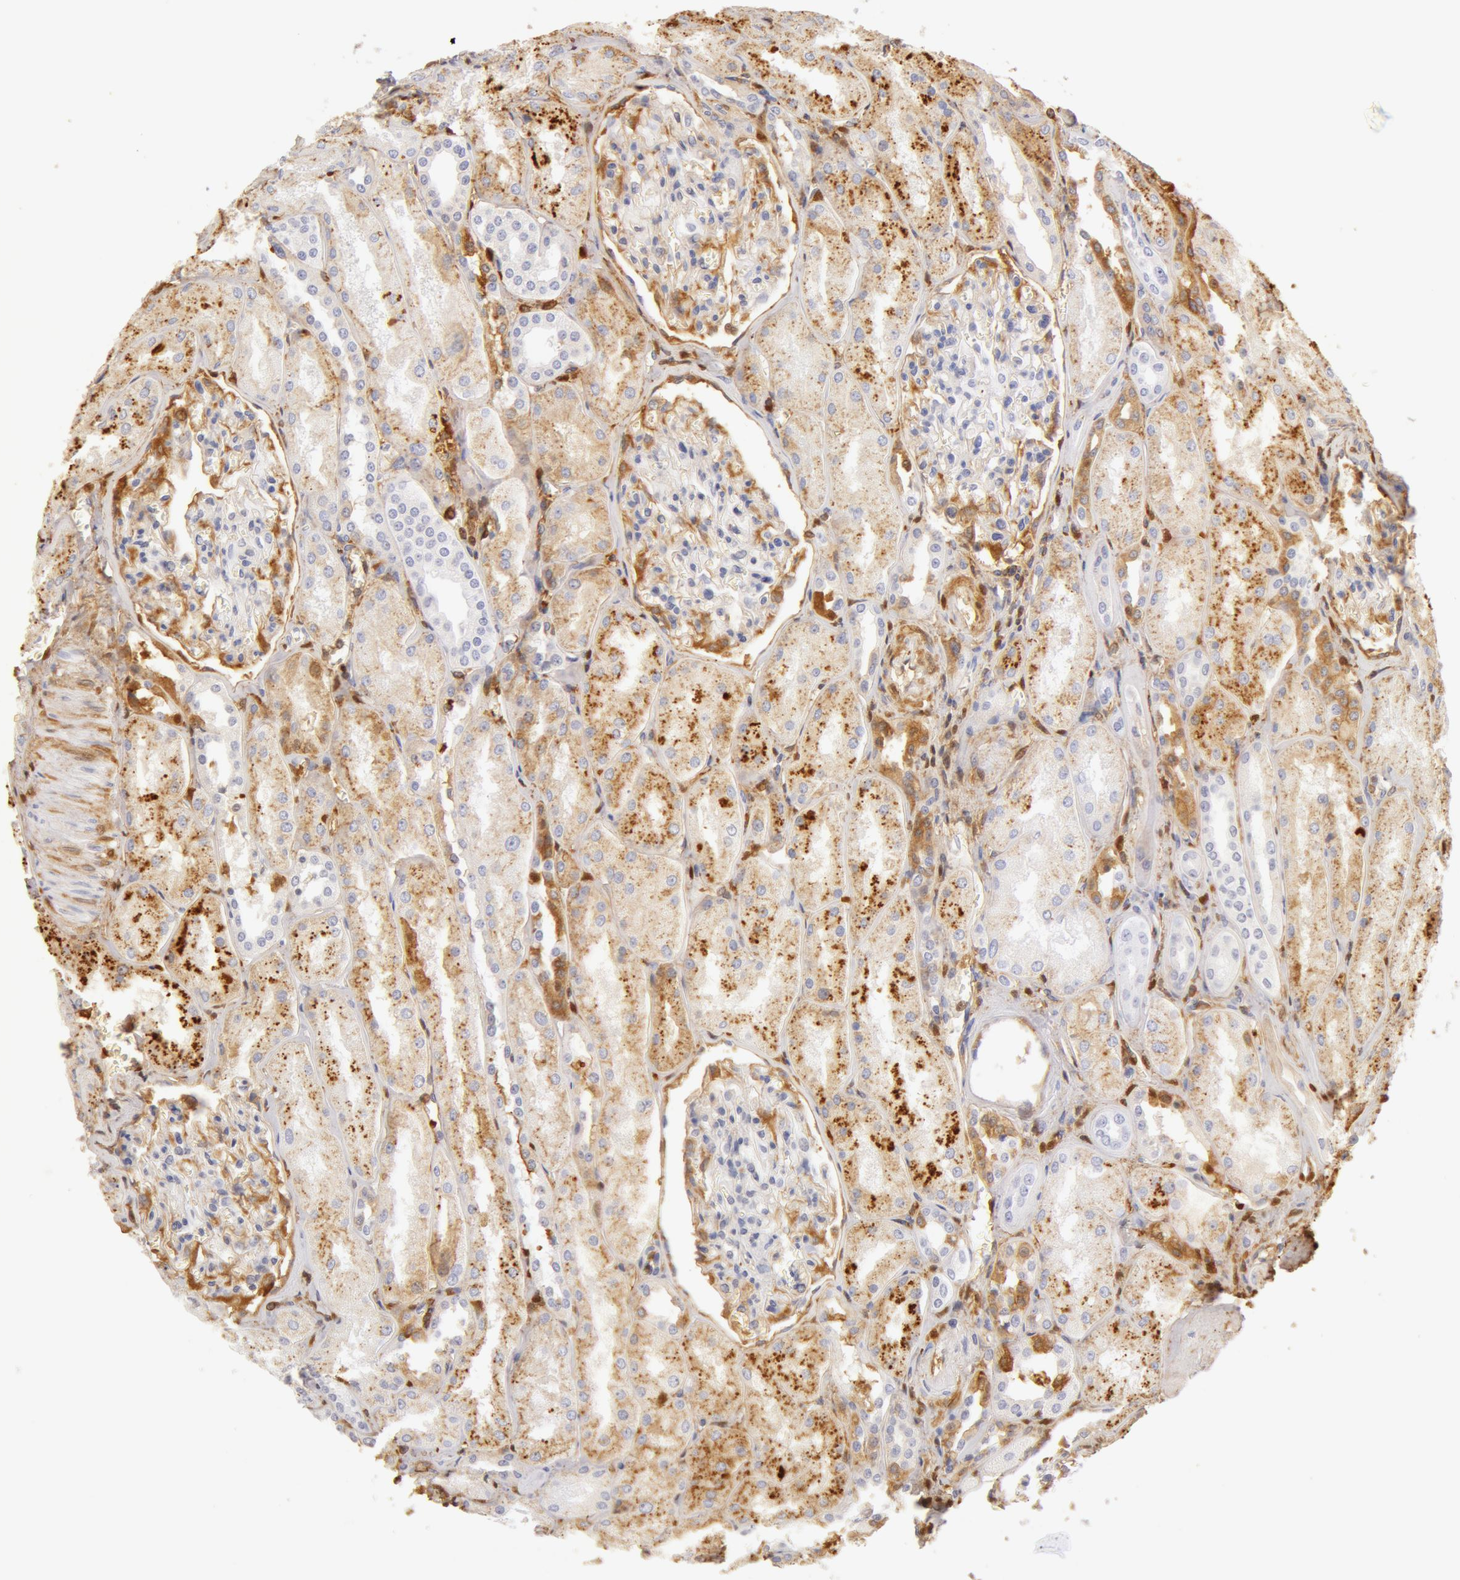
{"staining": {"intensity": "negative", "quantity": "none", "location": "none"}, "tissue": "kidney", "cell_type": "Cells in glomeruli", "image_type": "normal", "snomed": [{"axis": "morphology", "description": "Normal tissue, NOS"}, {"axis": "topography", "description": "Kidney"}], "caption": "Immunohistochemistry (IHC) micrograph of unremarkable kidney stained for a protein (brown), which exhibits no expression in cells in glomeruli.", "gene": "AHSG", "patient": {"sex": "male", "age": 61}}